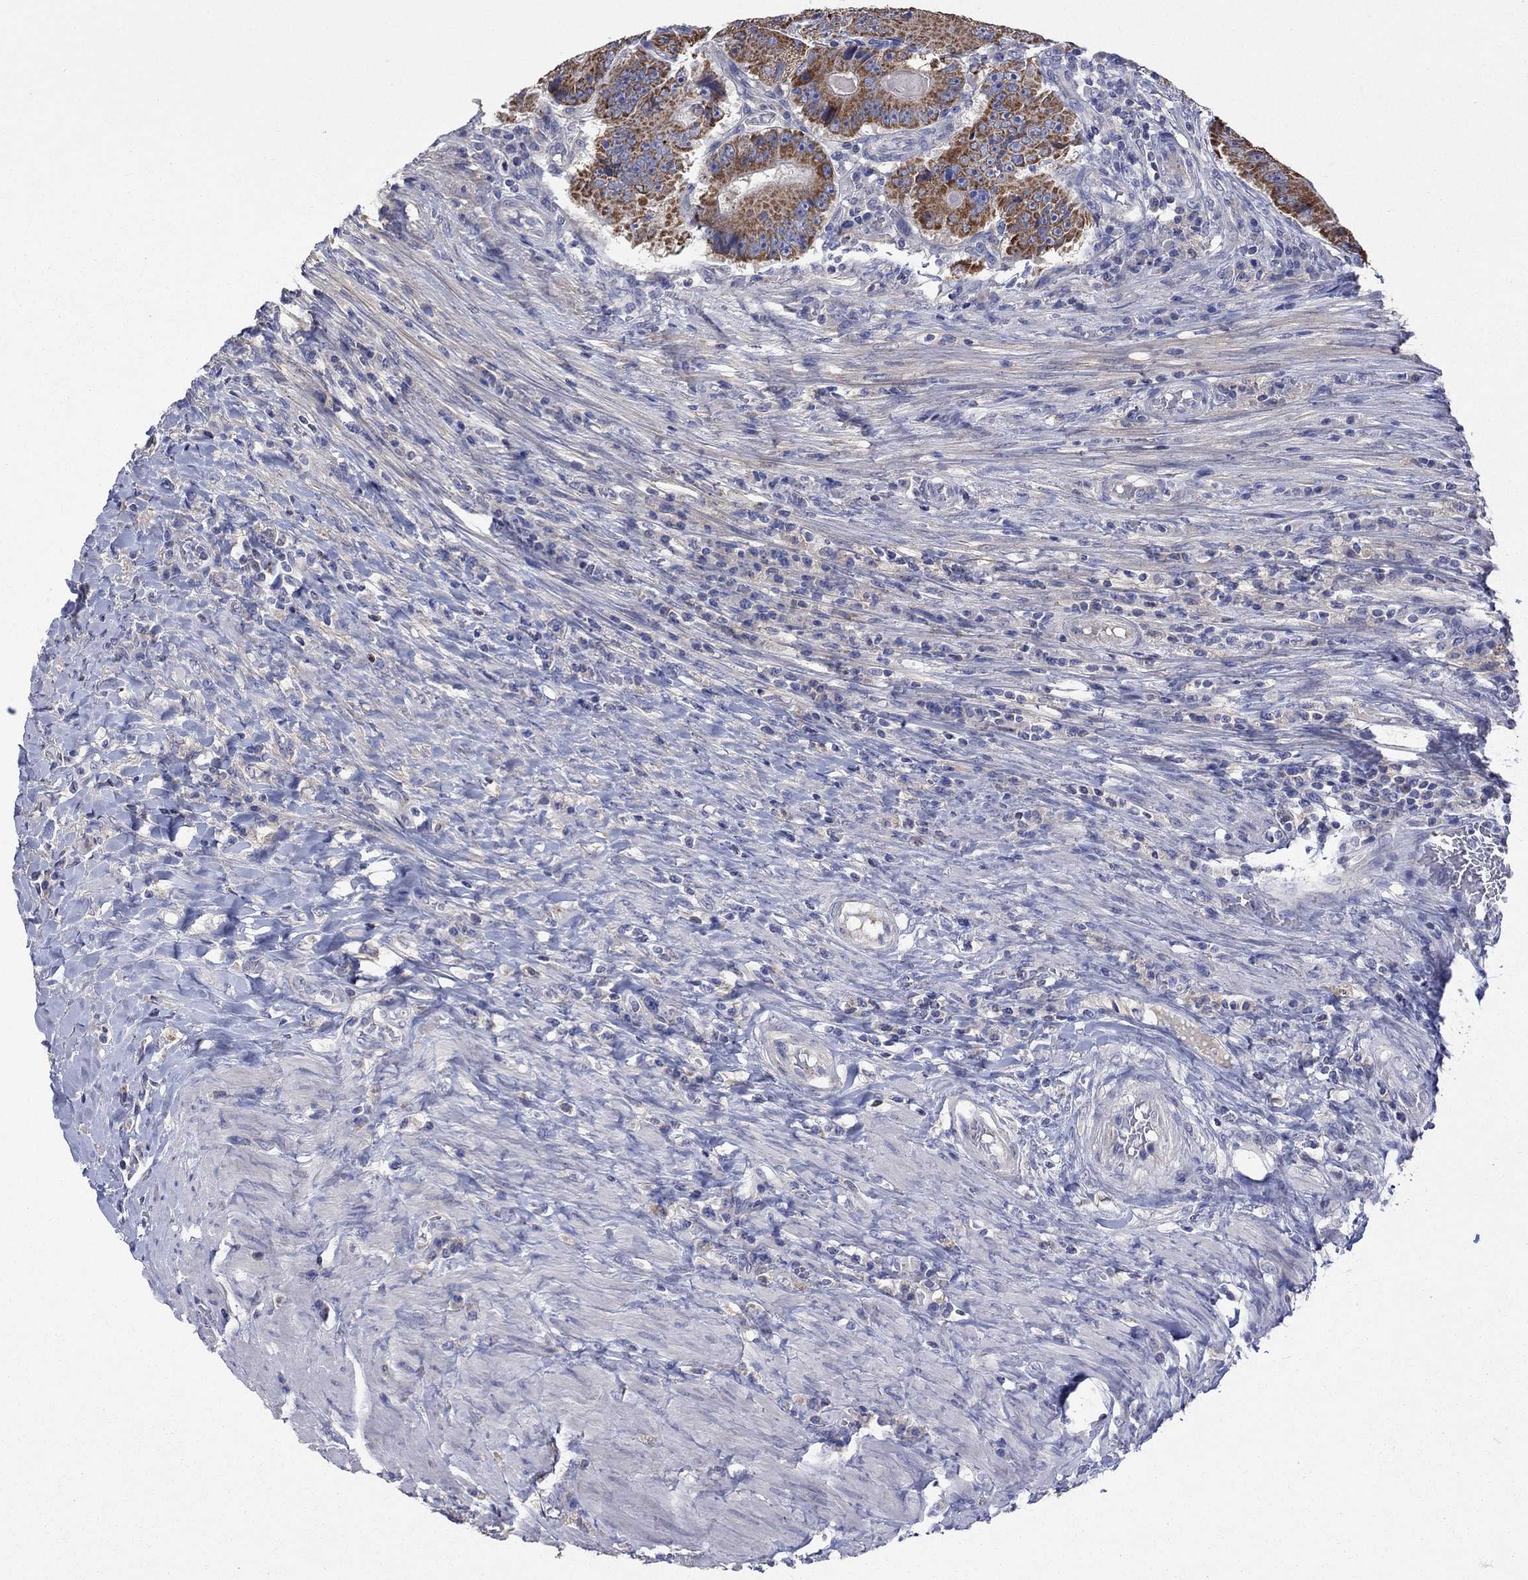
{"staining": {"intensity": "strong", "quantity": "25%-75%", "location": "cytoplasmic/membranous"}, "tissue": "colorectal cancer", "cell_type": "Tumor cells", "image_type": "cancer", "snomed": [{"axis": "morphology", "description": "Adenocarcinoma, NOS"}, {"axis": "topography", "description": "Colon"}], "caption": "DAB immunohistochemical staining of adenocarcinoma (colorectal) reveals strong cytoplasmic/membranous protein positivity in about 25%-75% of tumor cells.", "gene": "CLVS1", "patient": {"sex": "female", "age": 86}}